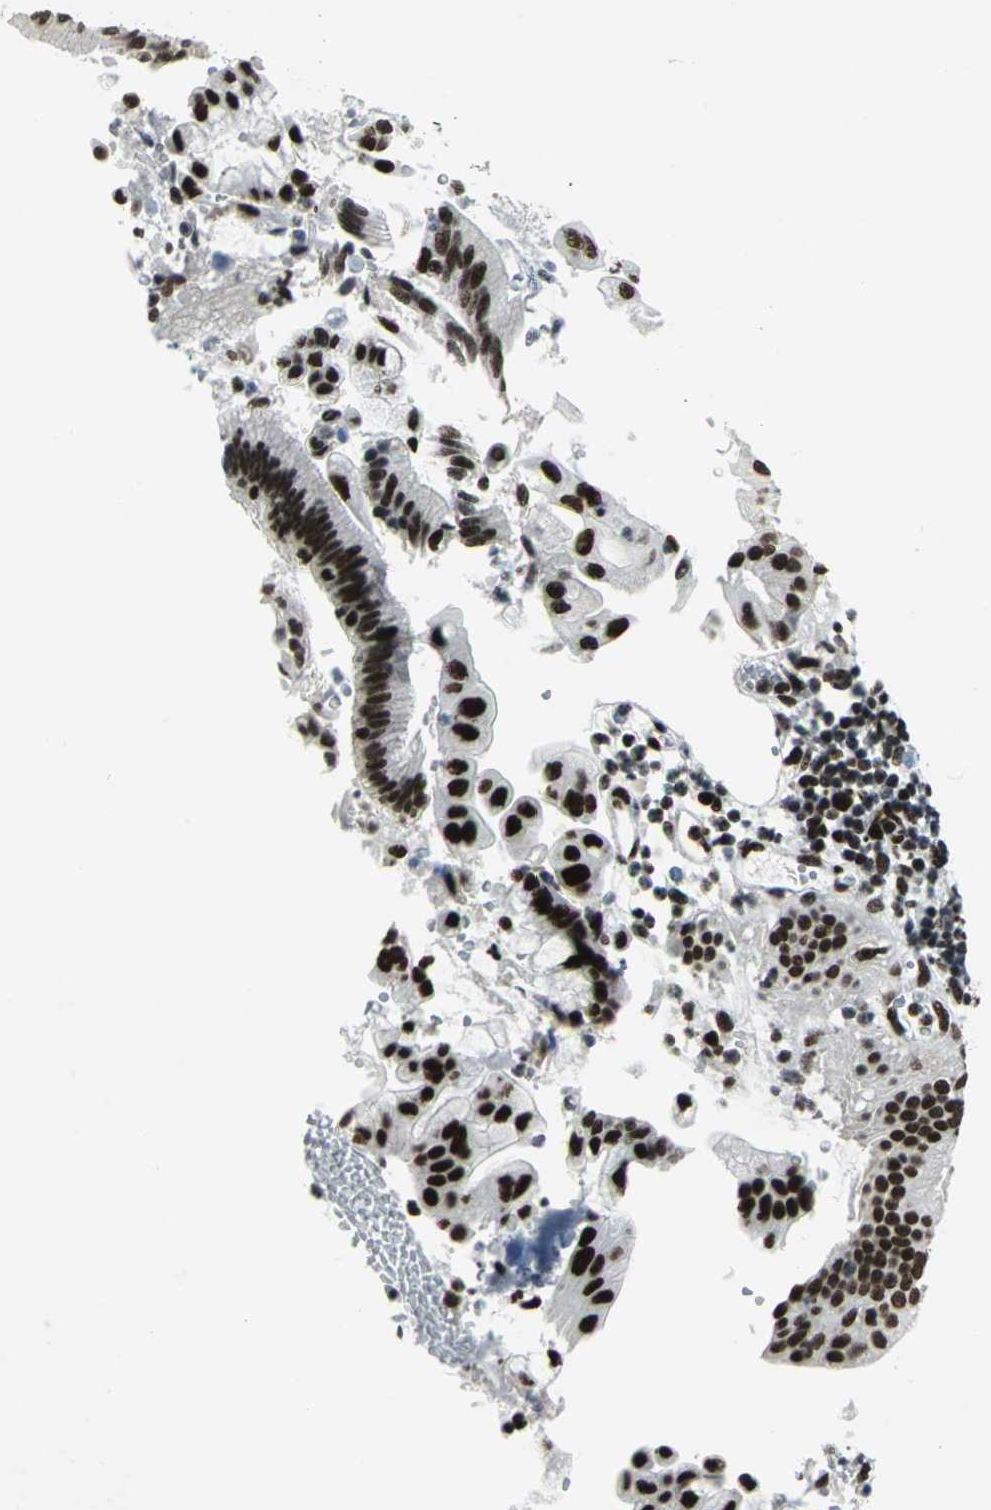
{"staining": {"intensity": "strong", "quantity": ">75%", "location": "nuclear"}, "tissue": "pancreatic cancer", "cell_type": "Tumor cells", "image_type": "cancer", "snomed": [{"axis": "morphology", "description": "Adenocarcinoma, NOS"}, {"axis": "morphology", "description": "Adenocarcinoma, metastatic, NOS"}, {"axis": "topography", "description": "Lymph node"}, {"axis": "topography", "description": "Pancreas"}, {"axis": "topography", "description": "Duodenum"}], "caption": "Immunohistochemistry (IHC) of human pancreatic cancer demonstrates high levels of strong nuclear staining in approximately >75% of tumor cells. Nuclei are stained in blue.", "gene": "SMARCA4", "patient": {"sex": "female", "age": 64}}